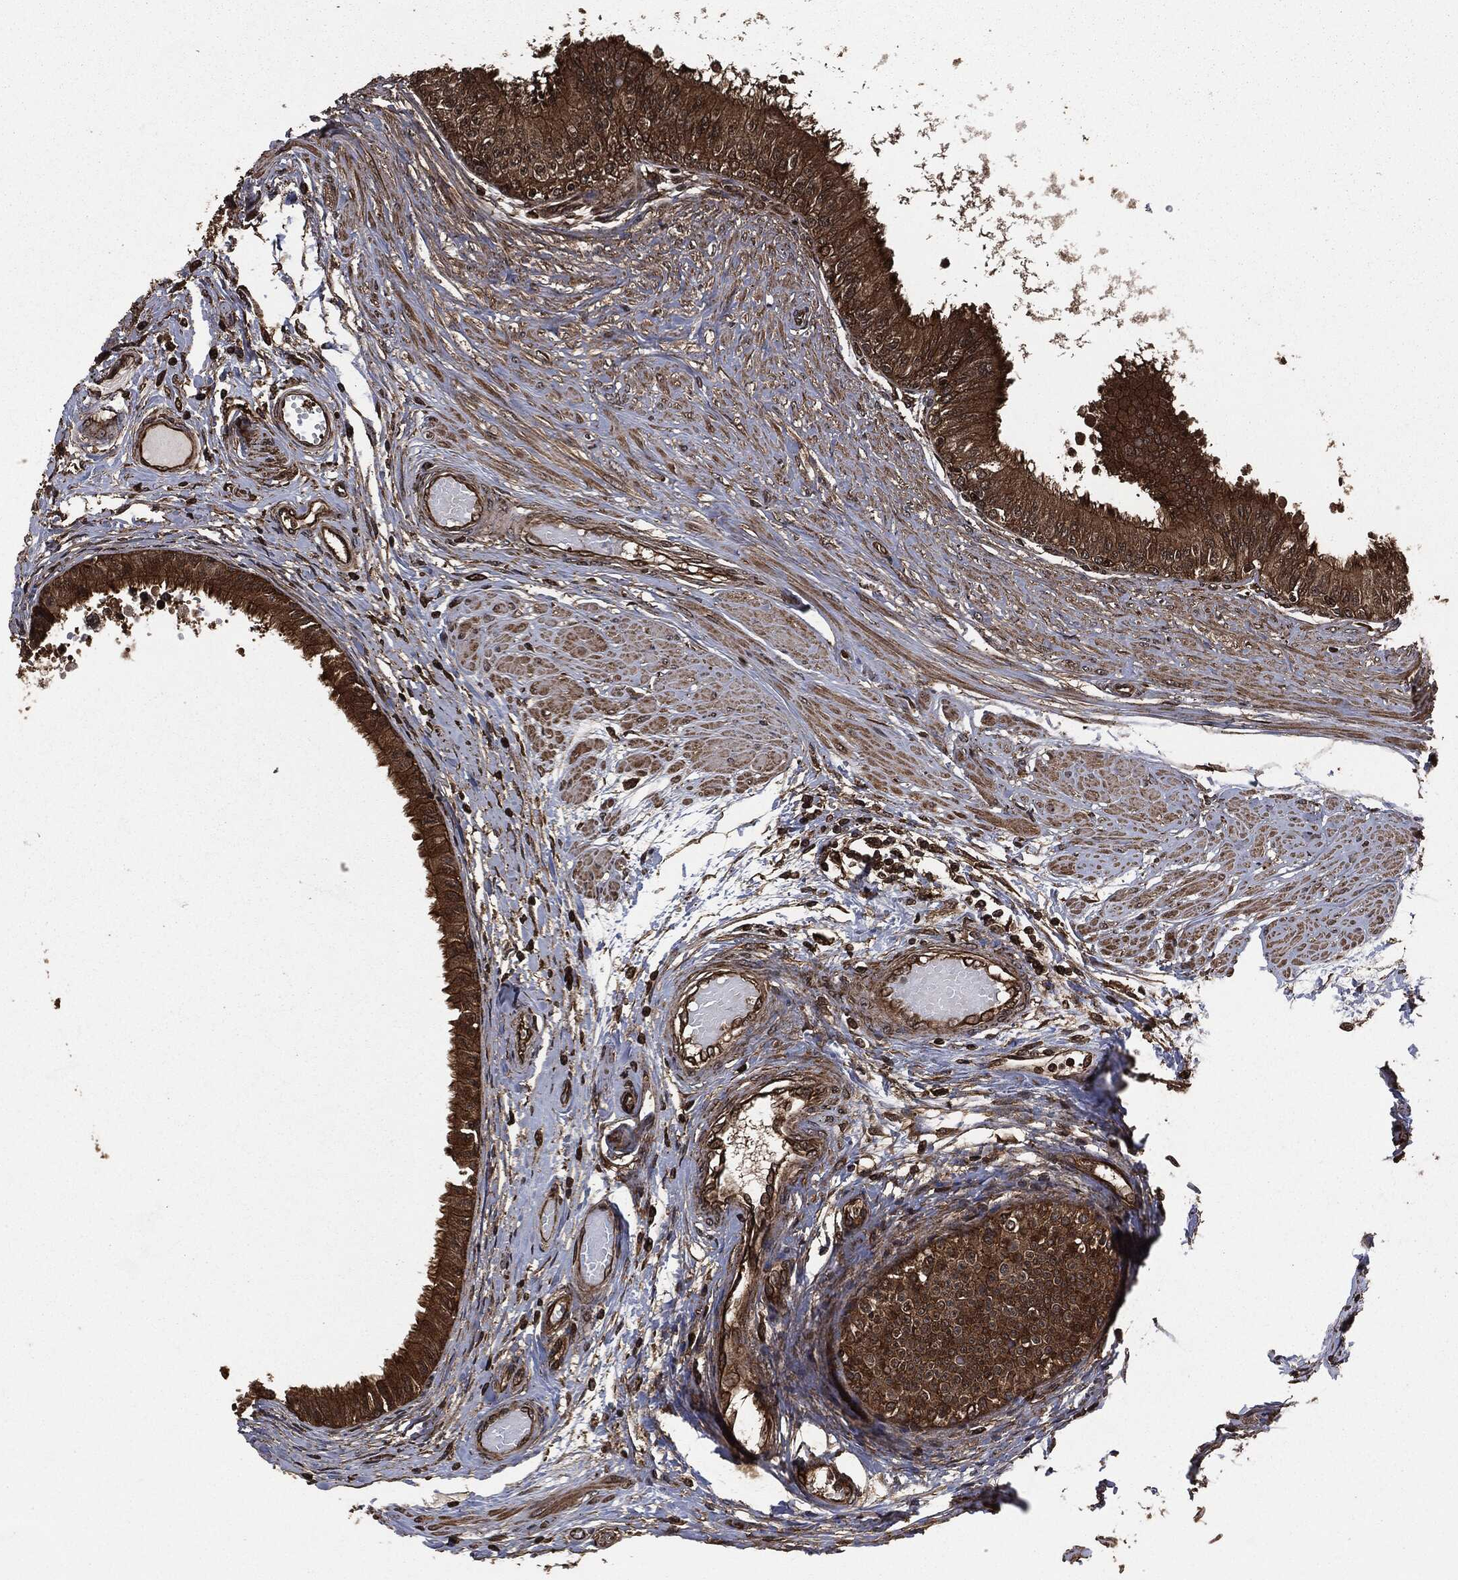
{"staining": {"intensity": "strong", "quantity": ">75%", "location": "cytoplasmic/membranous"}, "tissue": "epididymis", "cell_type": "Glandular cells", "image_type": "normal", "snomed": [{"axis": "morphology", "description": "Normal tissue, NOS"}, {"axis": "morphology", "description": "Seminoma, NOS"}, {"axis": "topography", "description": "Testis"}, {"axis": "topography", "description": "Epididymis"}], "caption": "Immunohistochemical staining of benign human epididymis exhibits strong cytoplasmic/membranous protein expression in approximately >75% of glandular cells. (DAB IHC with brightfield microscopy, high magnification).", "gene": "HRAS", "patient": {"sex": "male", "age": 61}}